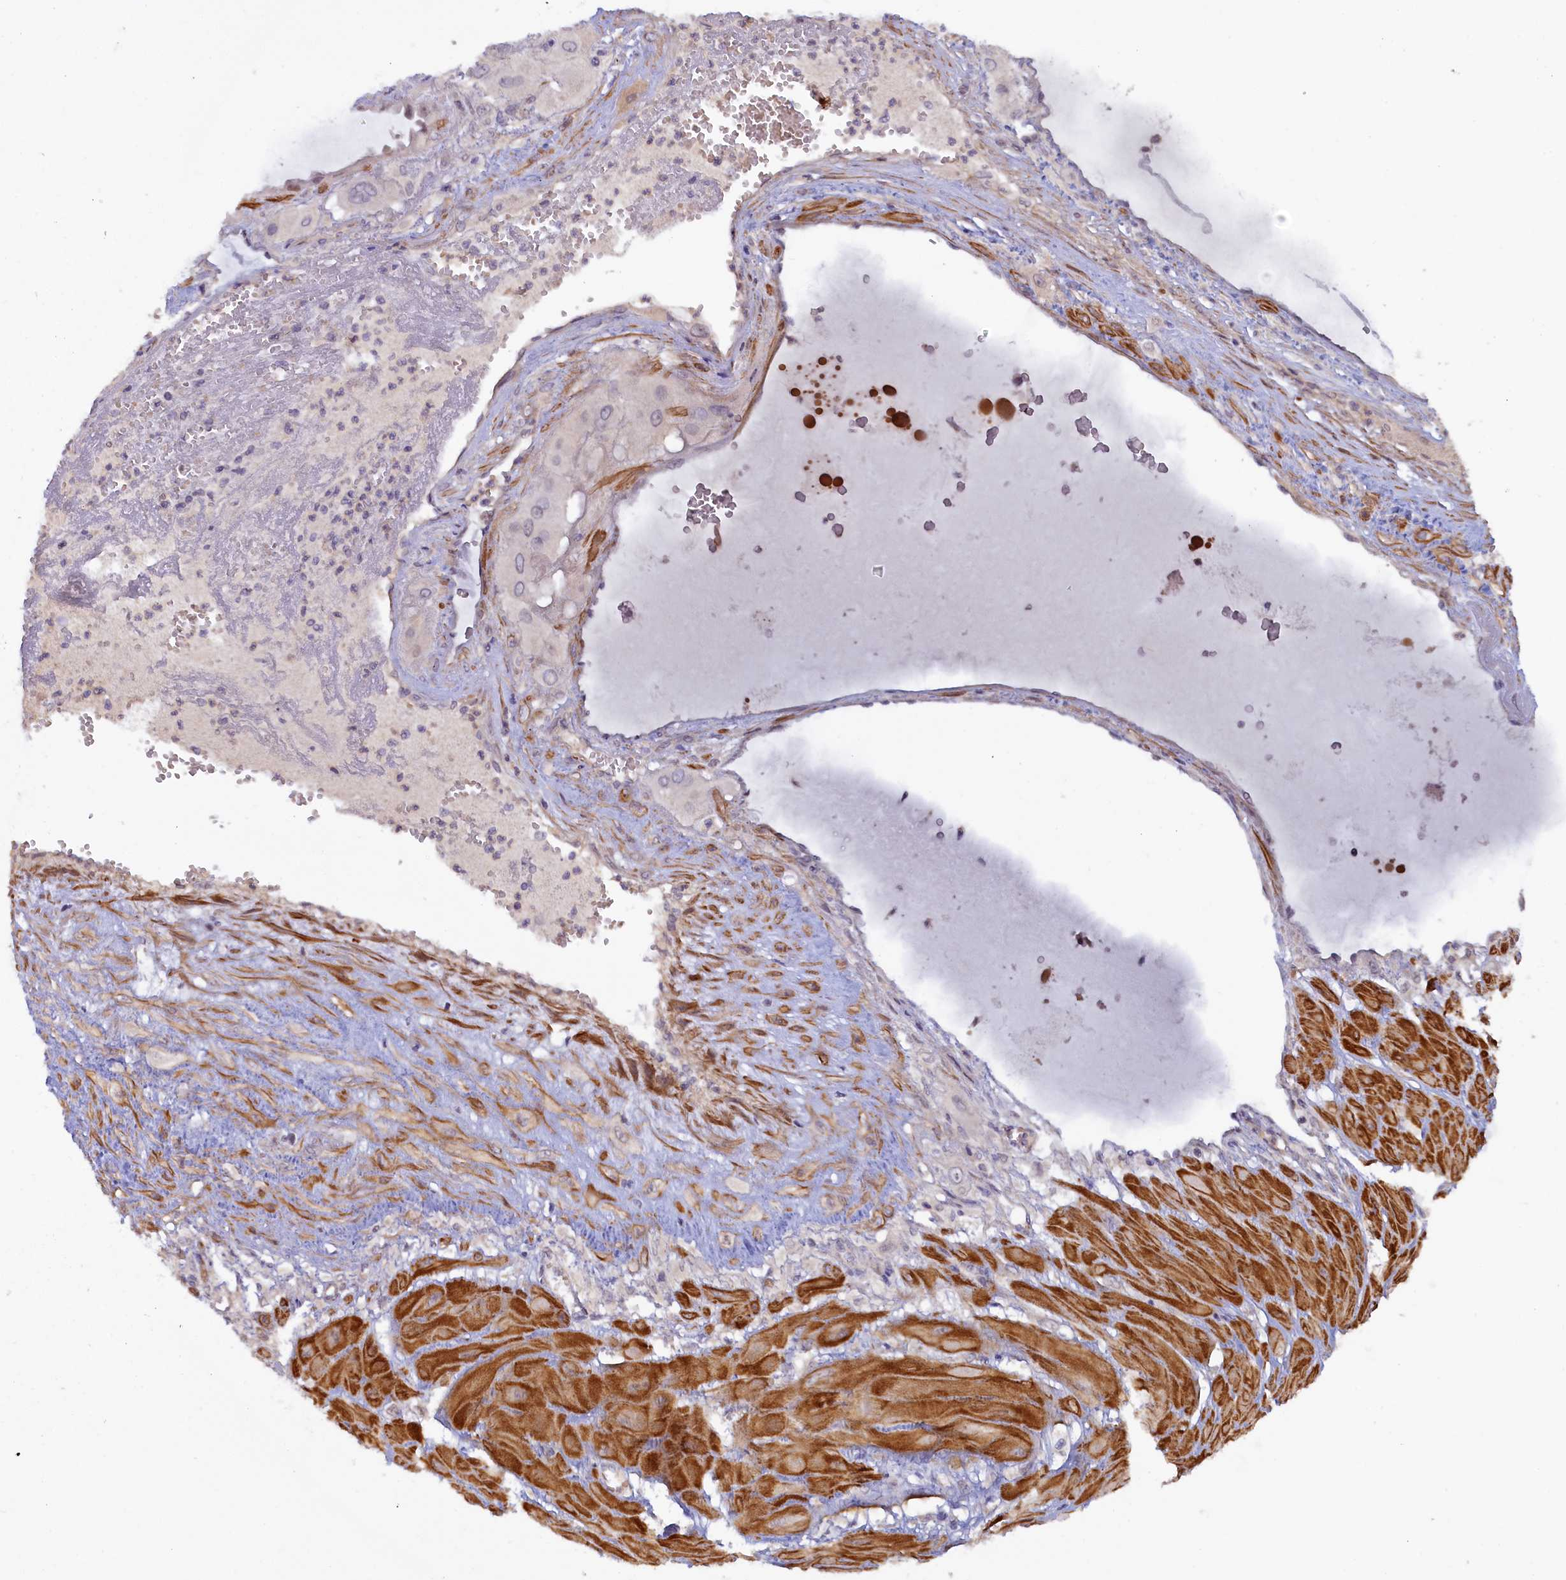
{"staining": {"intensity": "negative", "quantity": "none", "location": "none"}, "tissue": "cervical cancer", "cell_type": "Tumor cells", "image_type": "cancer", "snomed": [{"axis": "morphology", "description": "Squamous cell carcinoma, NOS"}, {"axis": "topography", "description": "Cervix"}], "caption": "A micrograph of cervical cancer (squamous cell carcinoma) stained for a protein displays no brown staining in tumor cells.", "gene": "MYO16", "patient": {"sex": "female", "age": 34}}